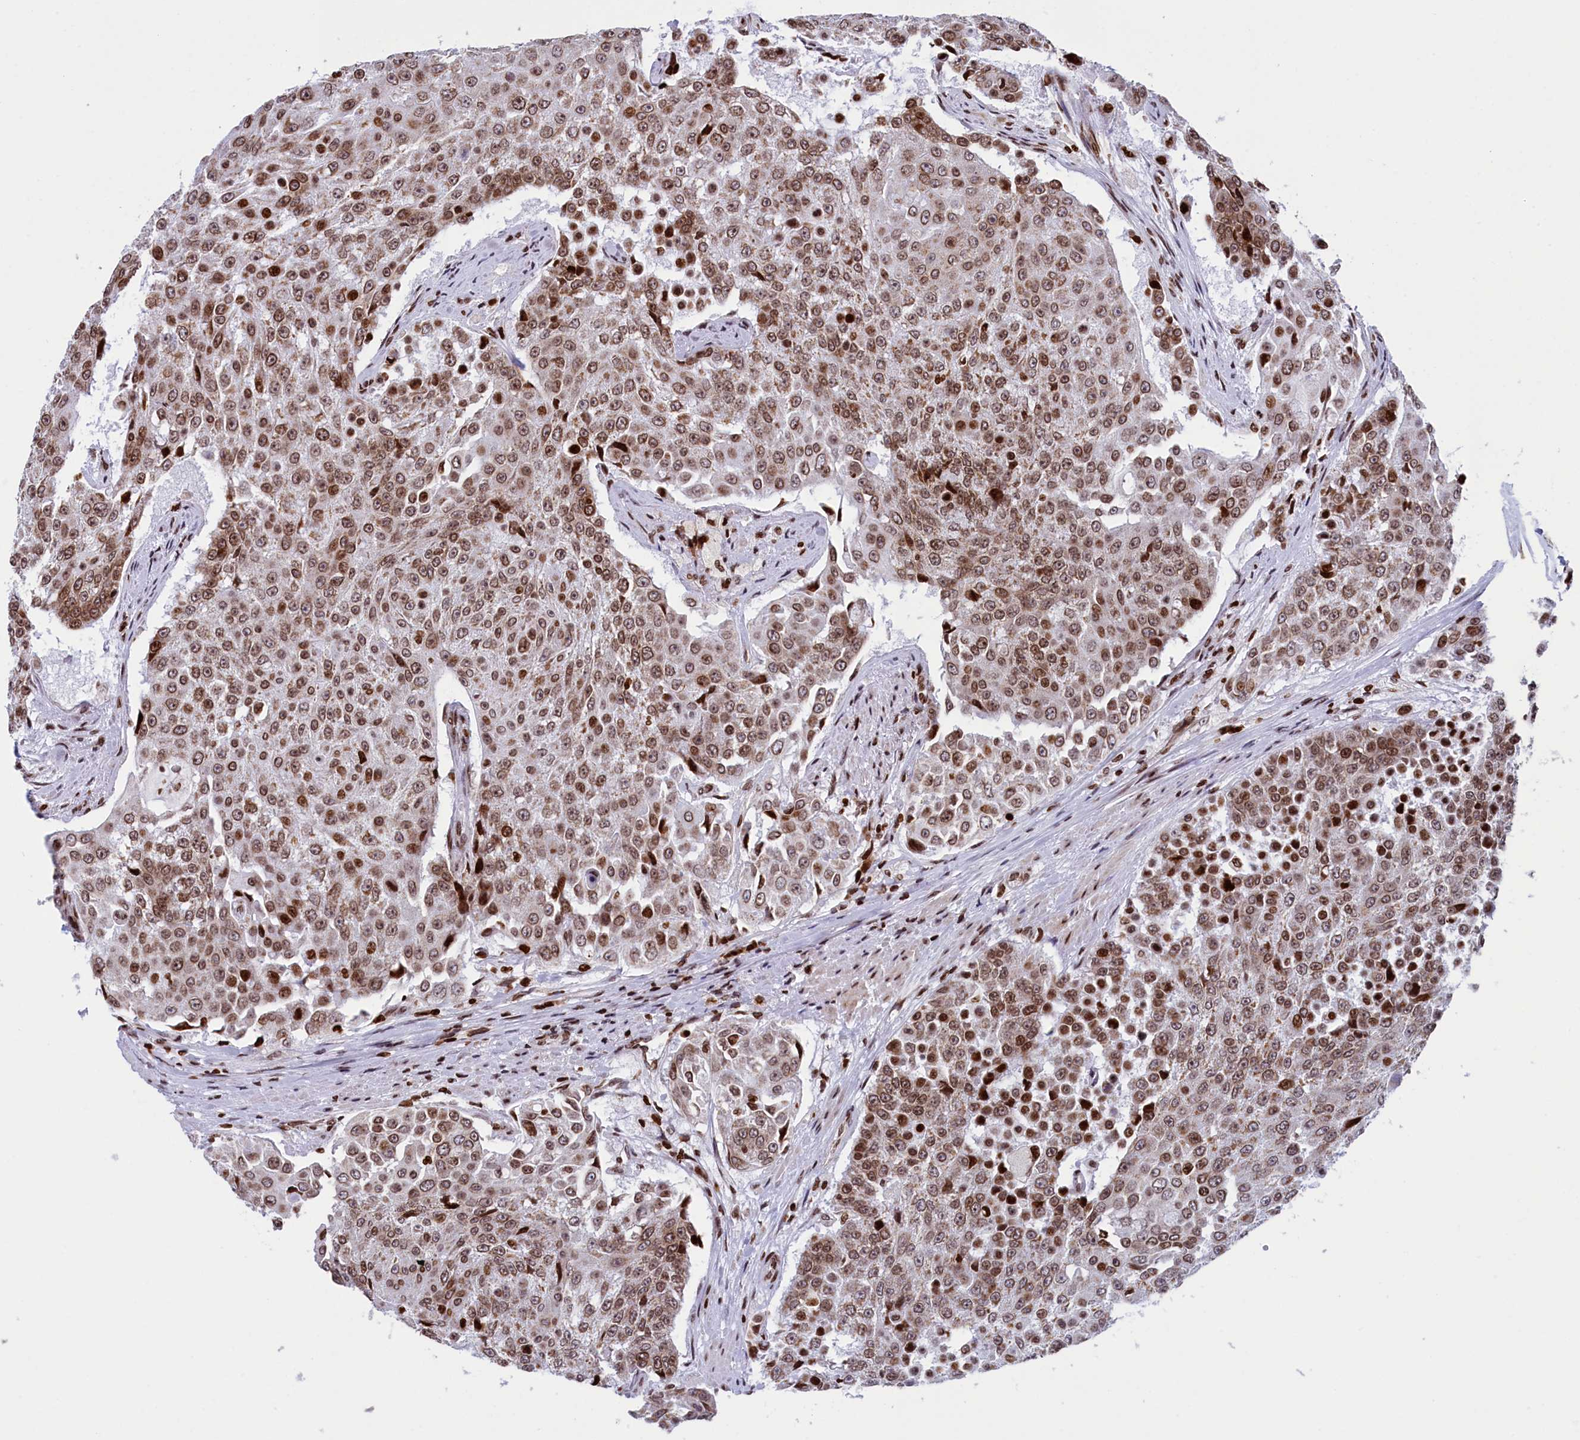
{"staining": {"intensity": "moderate", "quantity": ">75%", "location": "nuclear"}, "tissue": "urothelial cancer", "cell_type": "Tumor cells", "image_type": "cancer", "snomed": [{"axis": "morphology", "description": "Urothelial carcinoma, High grade"}, {"axis": "topography", "description": "Urinary bladder"}], "caption": "The image shows immunohistochemical staining of urothelial carcinoma (high-grade). There is moderate nuclear positivity is appreciated in approximately >75% of tumor cells.", "gene": "TIMM29", "patient": {"sex": "female", "age": 63}}